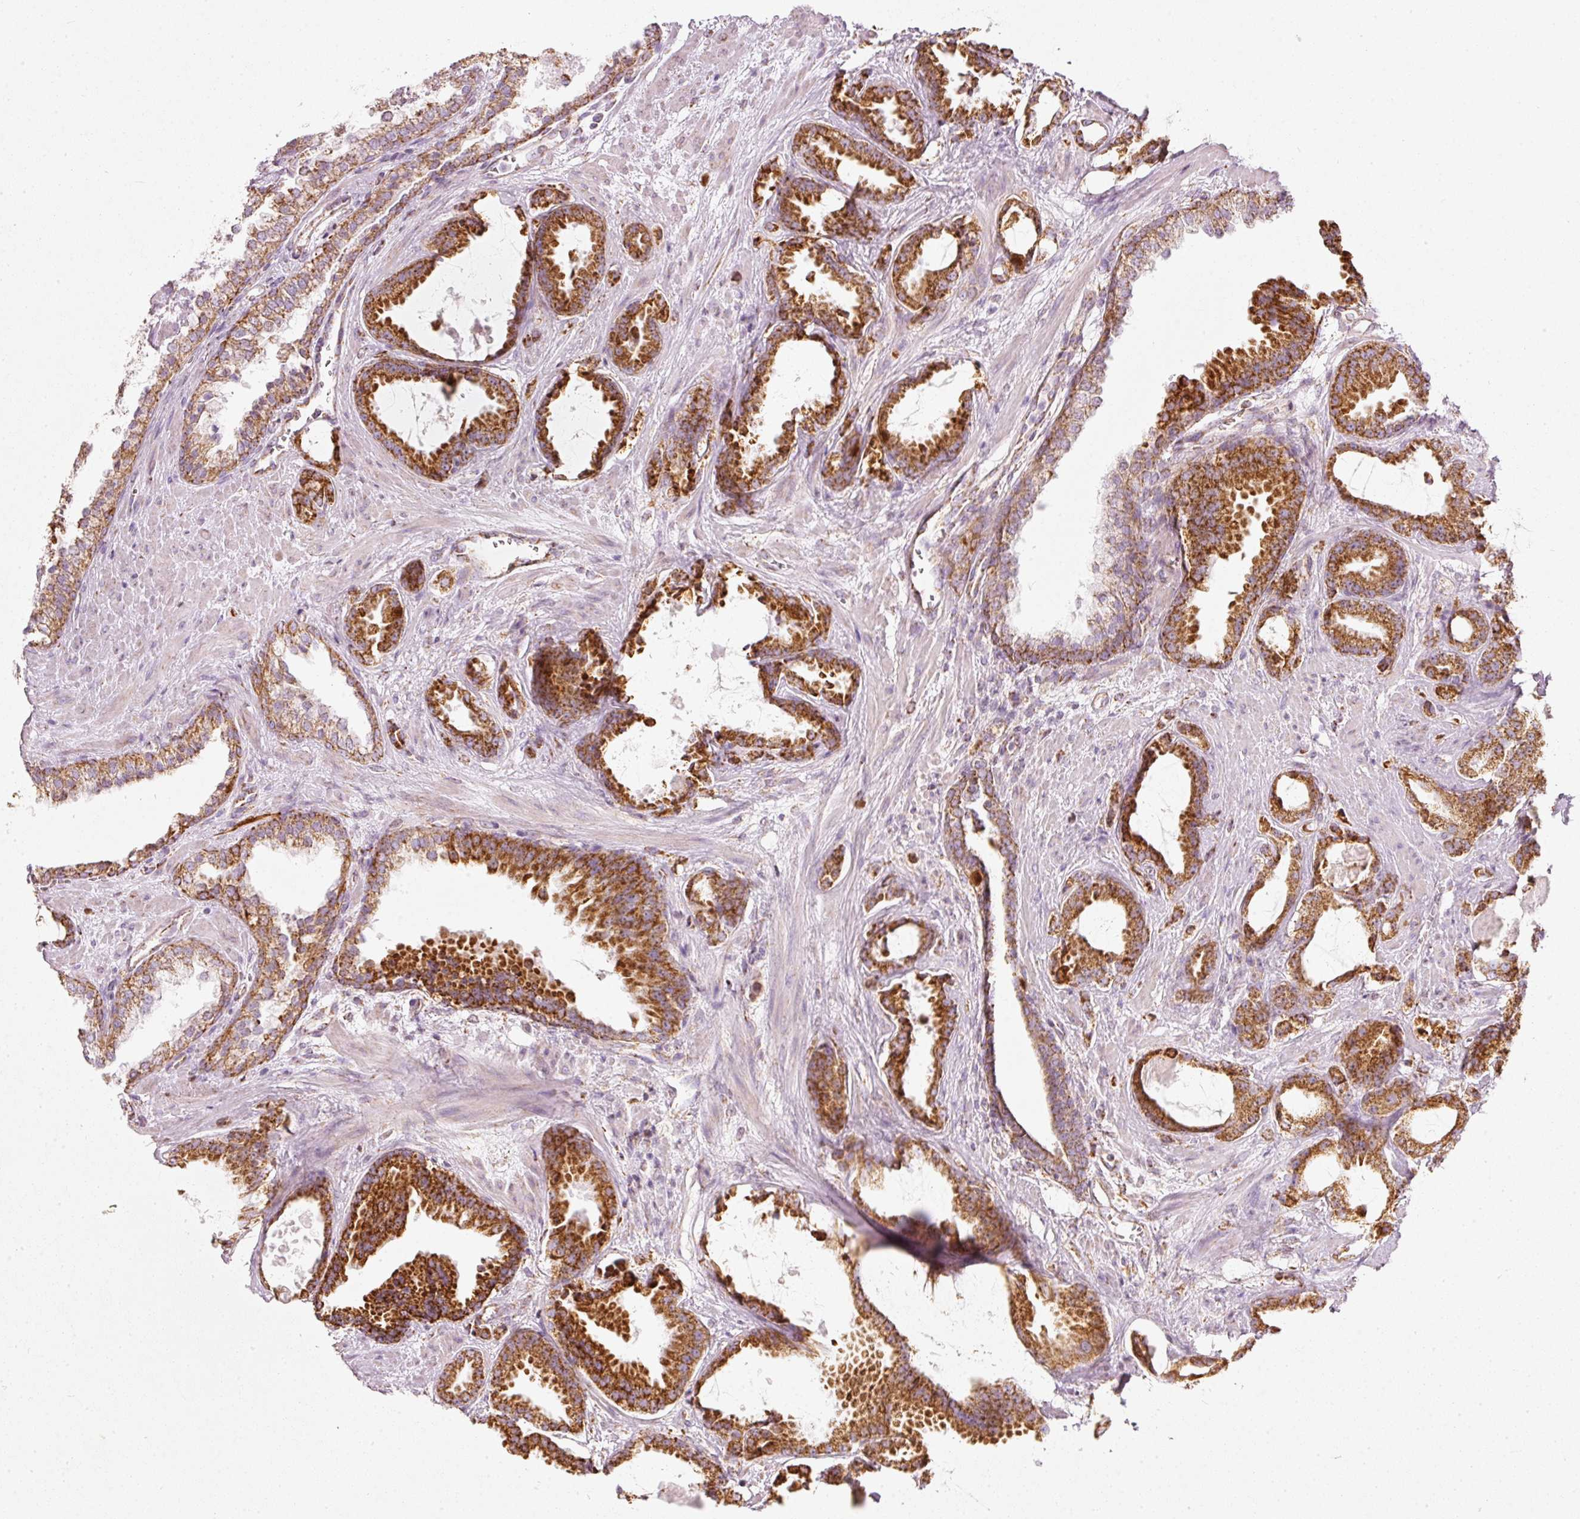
{"staining": {"intensity": "strong", "quantity": ">75%", "location": "cytoplasmic/membranous,nuclear"}, "tissue": "prostate cancer", "cell_type": "Tumor cells", "image_type": "cancer", "snomed": [{"axis": "morphology", "description": "Adenocarcinoma, Low grade"}, {"axis": "topography", "description": "Prostate"}], "caption": "Protein staining of prostate low-grade adenocarcinoma tissue displays strong cytoplasmic/membranous and nuclear expression in about >75% of tumor cells. Nuclei are stained in blue.", "gene": "DUT", "patient": {"sex": "male", "age": 62}}